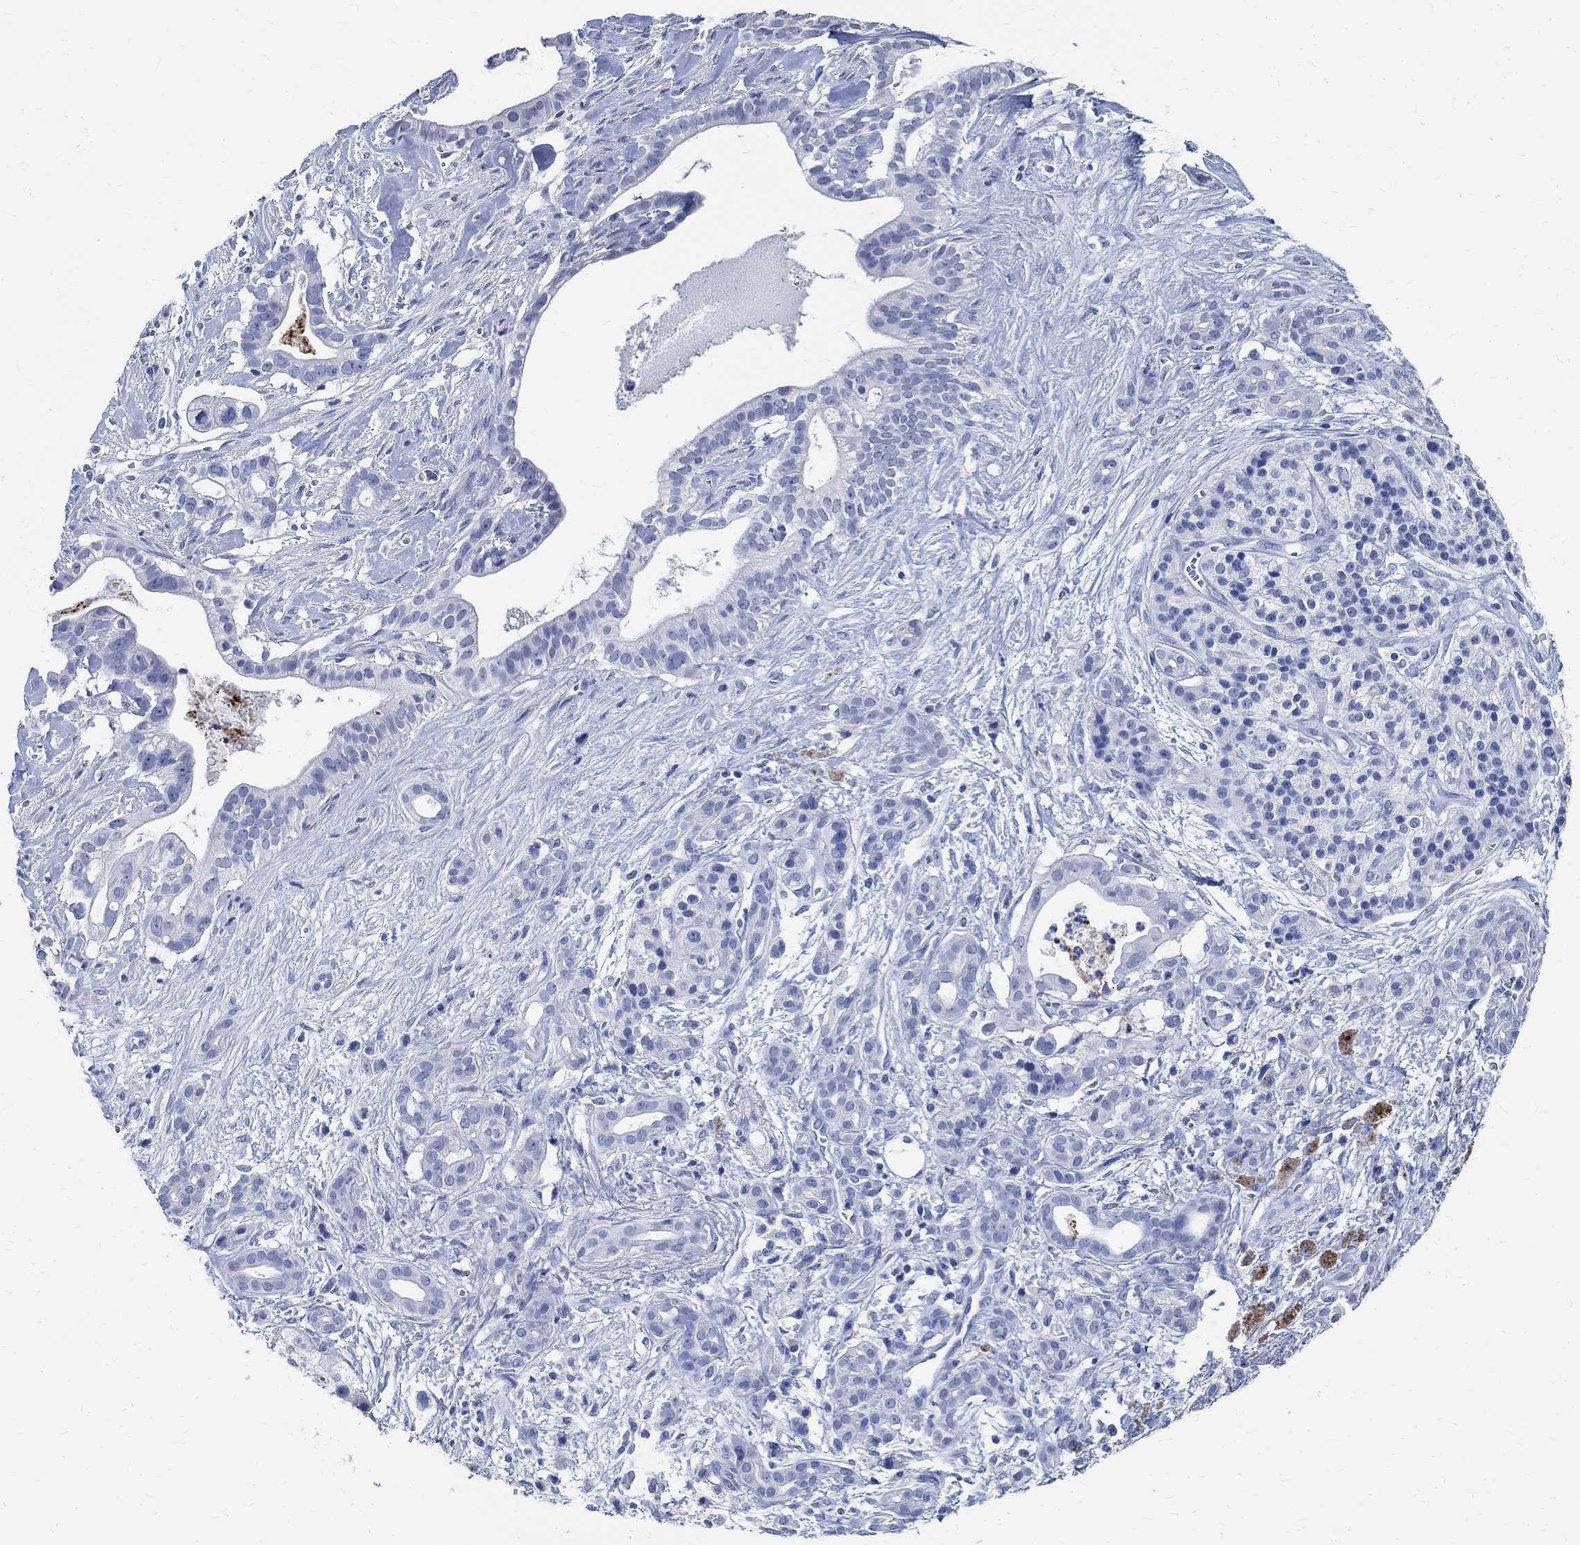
{"staining": {"intensity": "negative", "quantity": "none", "location": "none"}, "tissue": "pancreatic cancer", "cell_type": "Tumor cells", "image_type": "cancer", "snomed": [{"axis": "morphology", "description": "Adenocarcinoma, NOS"}, {"axis": "topography", "description": "Pancreas"}], "caption": "Immunohistochemical staining of human pancreatic cancer shows no significant positivity in tumor cells. The staining is performed using DAB (3,3'-diaminobenzidine) brown chromogen with nuclei counter-stained in using hematoxylin.", "gene": "TMEM221", "patient": {"sex": "male", "age": 61}}